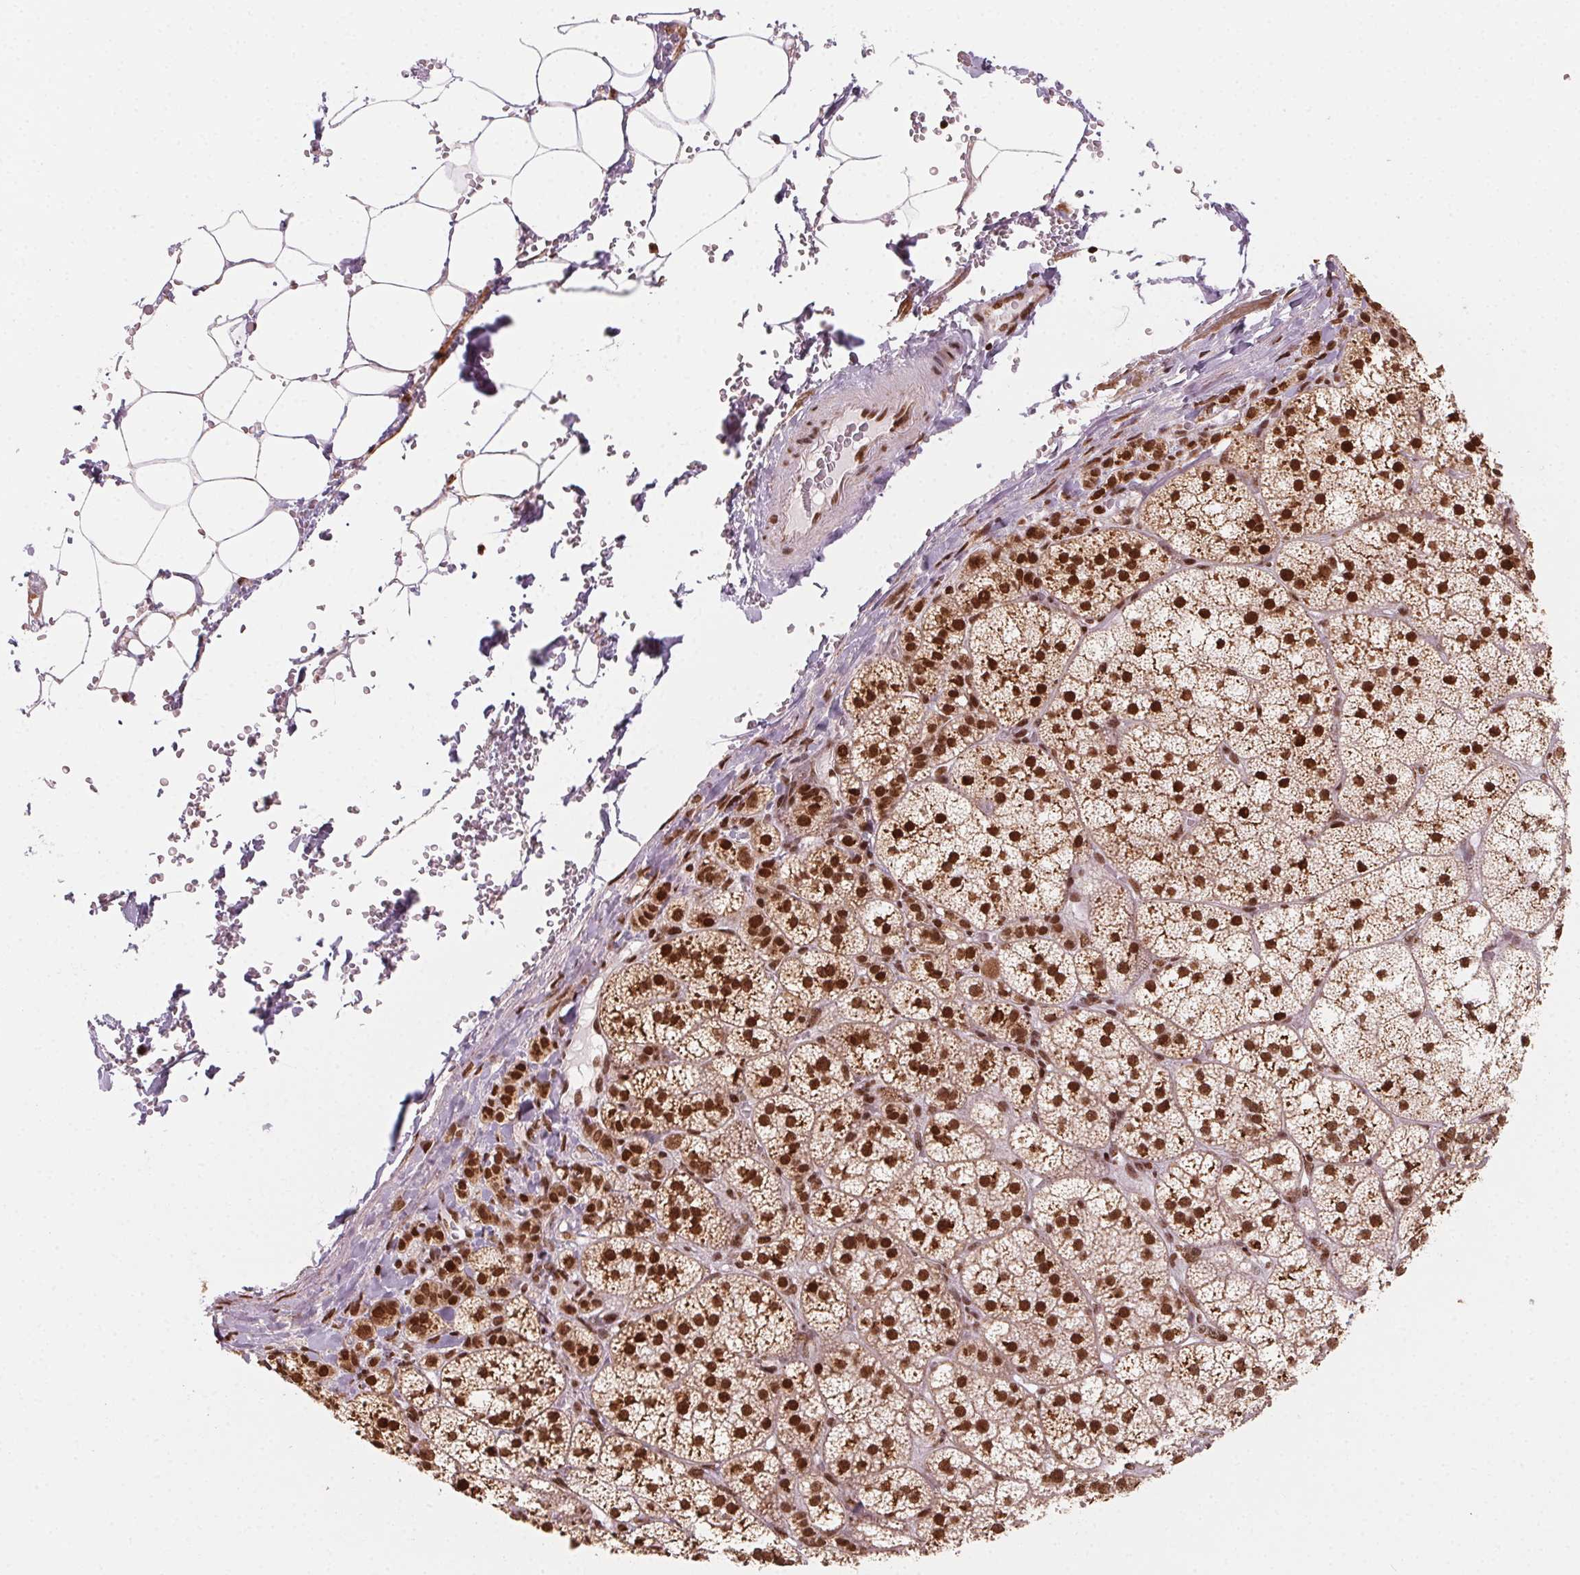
{"staining": {"intensity": "strong", "quantity": ">75%", "location": "cytoplasmic/membranous,nuclear"}, "tissue": "adrenal gland", "cell_type": "Glandular cells", "image_type": "normal", "snomed": [{"axis": "morphology", "description": "Normal tissue, NOS"}, {"axis": "topography", "description": "Adrenal gland"}], "caption": "Immunohistochemical staining of benign human adrenal gland exhibits high levels of strong cytoplasmic/membranous,nuclear expression in approximately >75% of glandular cells. (Stains: DAB (3,3'-diaminobenzidine) in brown, nuclei in blue, Microscopy: brightfield microscopy at high magnification).", "gene": "TOPORS", "patient": {"sex": "female", "age": 60}}